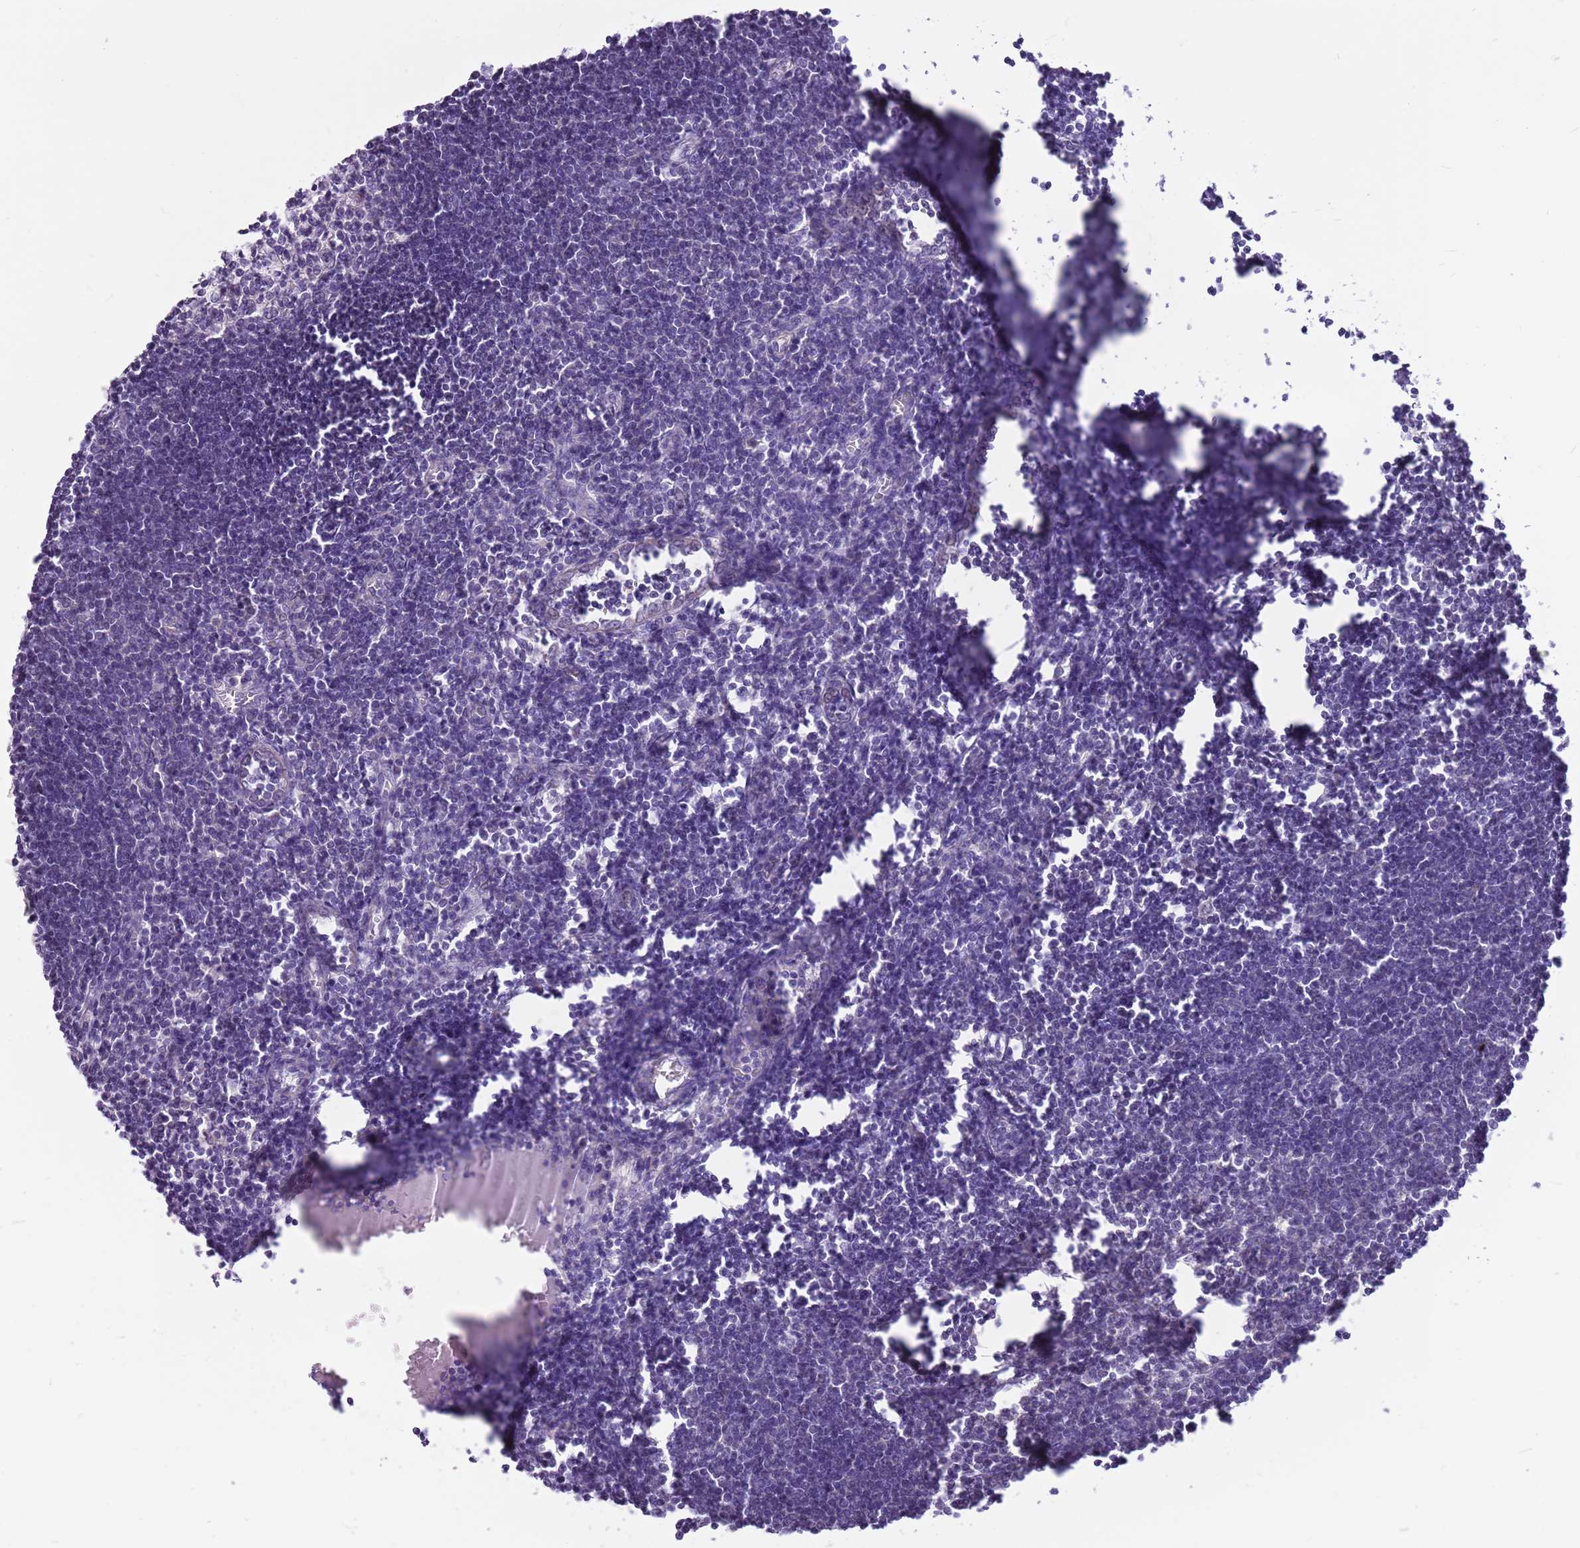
{"staining": {"intensity": "negative", "quantity": "none", "location": "none"}, "tissue": "lymph node", "cell_type": "Germinal center cells", "image_type": "normal", "snomed": [{"axis": "morphology", "description": "Normal tissue, NOS"}, {"axis": "morphology", "description": "Malignant melanoma, Metastatic site"}, {"axis": "topography", "description": "Lymph node"}], "caption": "Human lymph node stained for a protein using immunohistochemistry displays no staining in germinal center cells.", "gene": "PARP8", "patient": {"sex": "male", "age": 41}}